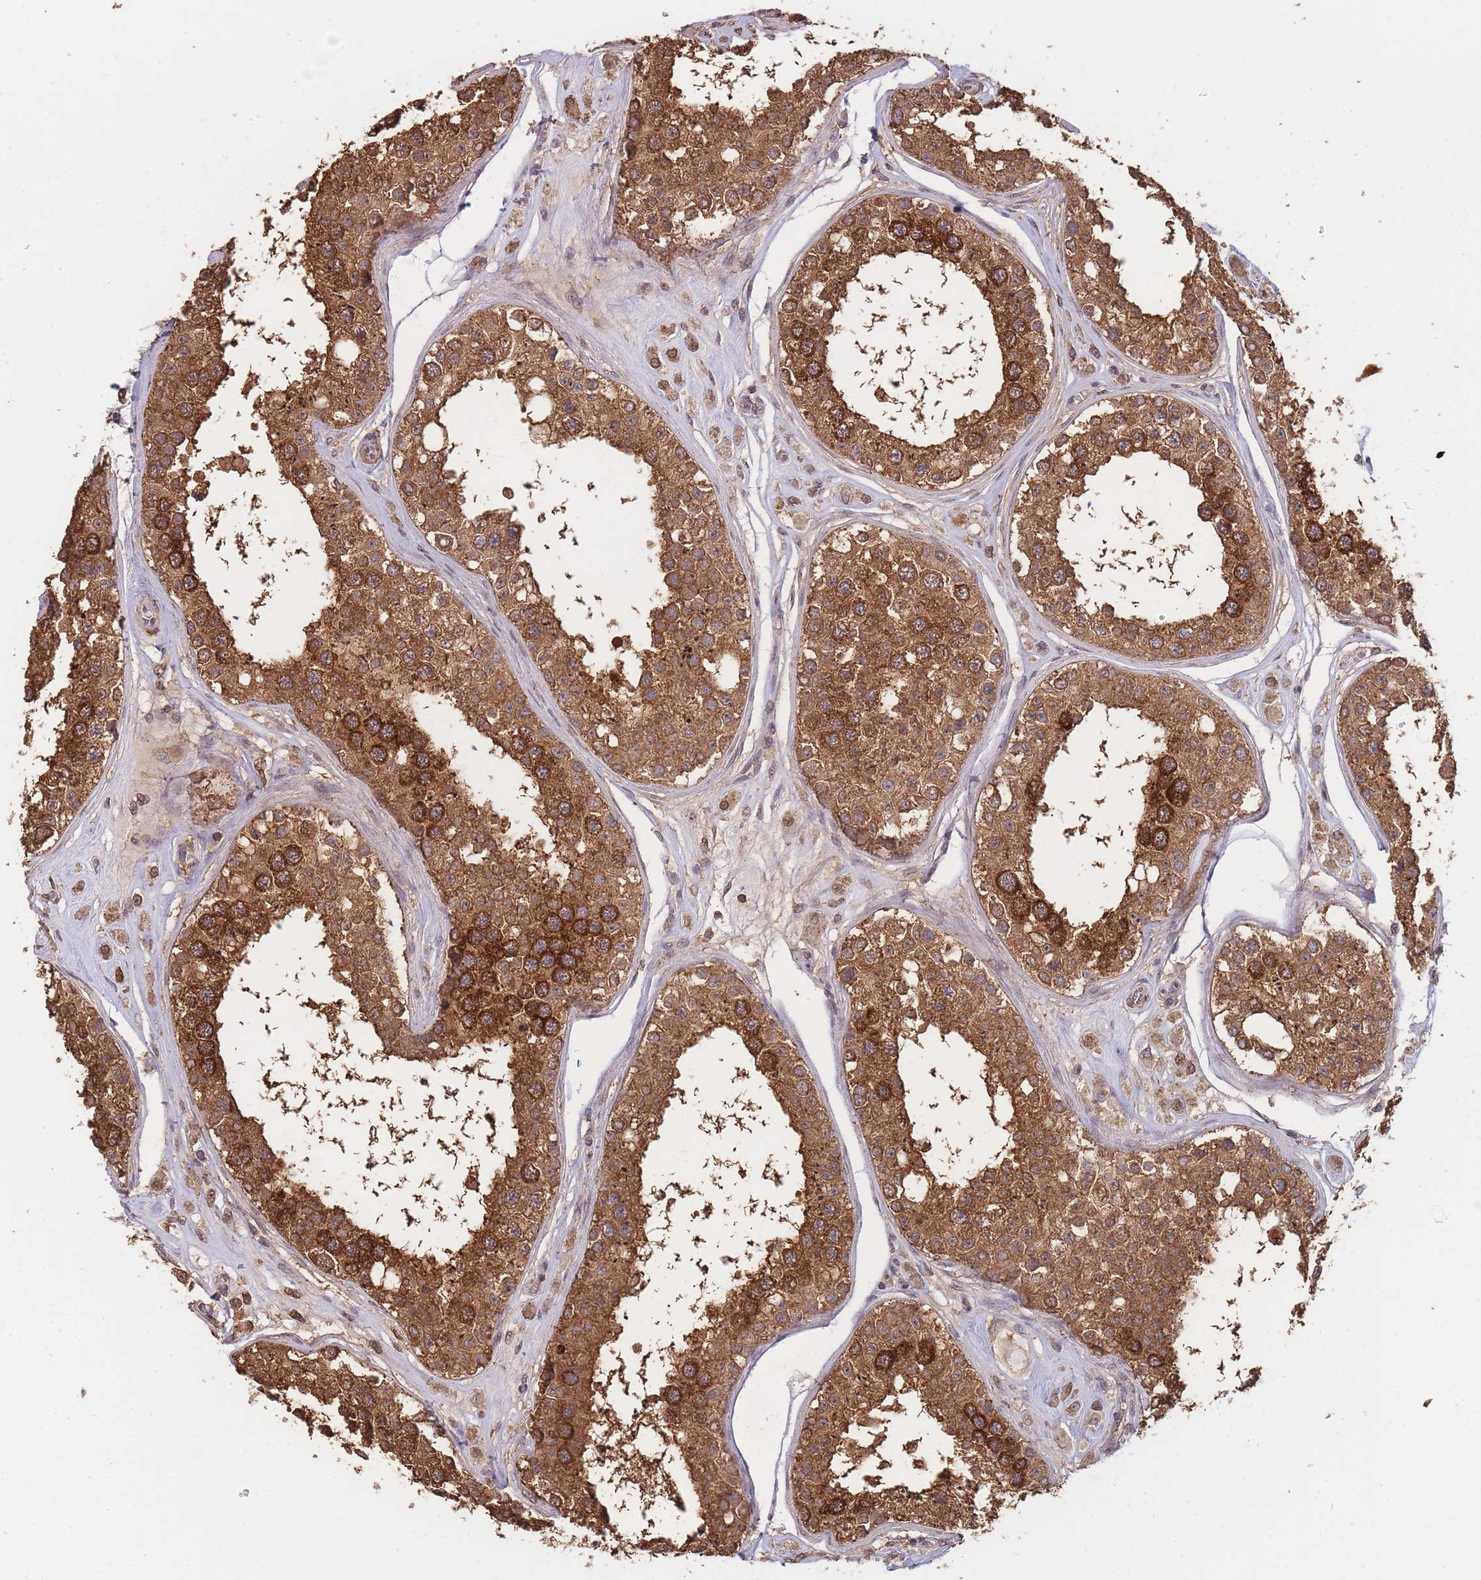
{"staining": {"intensity": "moderate", "quantity": ">75%", "location": "cytoplasmic/membranous"}, "tissue": "testis", "cell_type": "Cells in seminiferous ducts", "image_type": "normal", "snomed": [{"axis": "morphology", "description": "Normal tissue, NOS"}, {"axis": "topography", "description": "Testis"}], "caption": "Protein analysis of unremarkable testis reveals moderate cytoplasmic/membranous positivity in approximately >75% of cells in seminiferous ducts. (Stains: DAB in brown, nuclei in blue, Microscopy: brightfield microscopy at high magnification).", "gene": "METRN", "patient": {"sex": "male", "age": 25}}